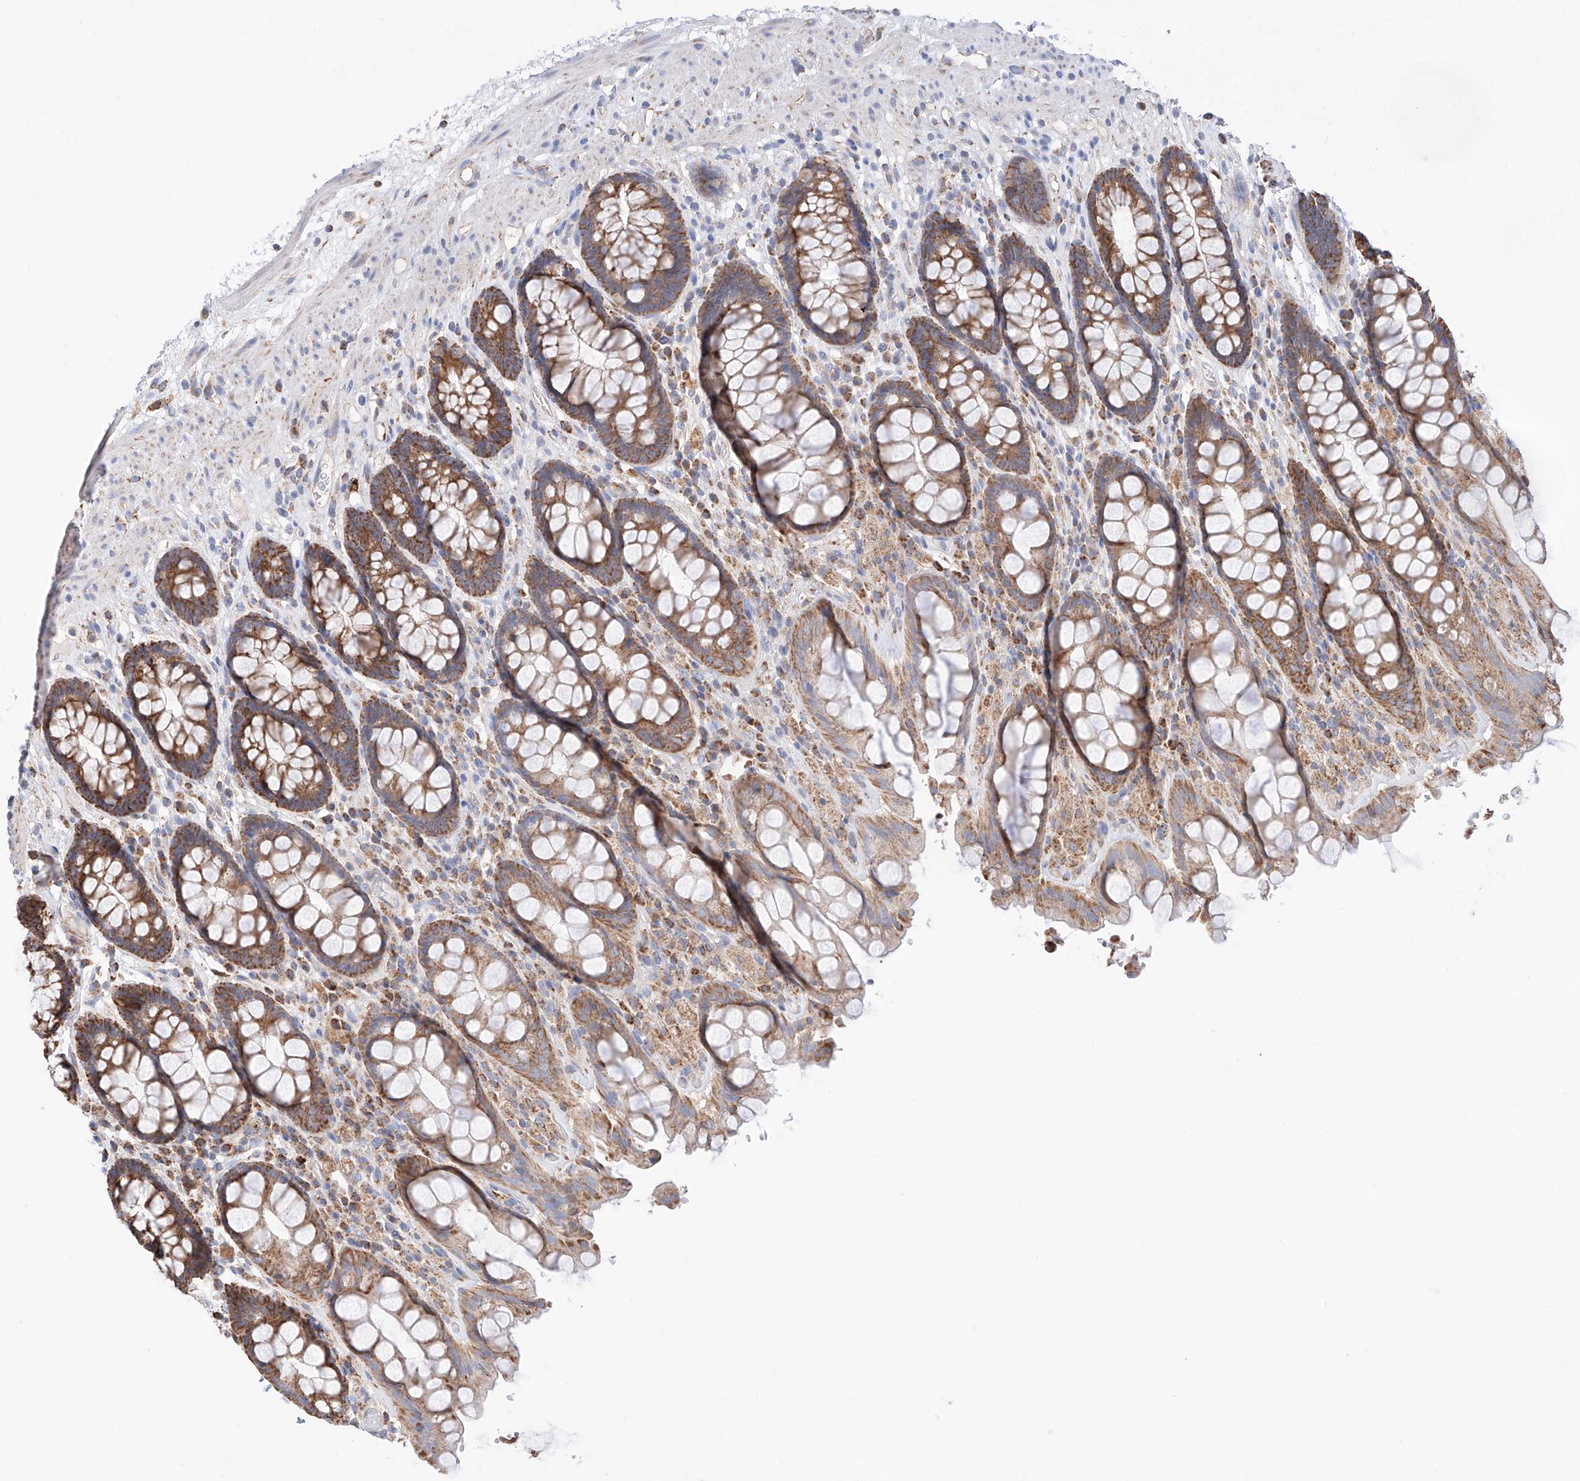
{"staining": {"intensity": "strong", "quantity": ">75%", "location": "cytoplasmic/membranous"}, "tissue": "rectum", "cell_type": "Glandular cells", "image_type": "normal", "snomed": [{"axis": "morphology", "description": "Normal tissue, NOS"}, {"axis": "topography", "description": "Rectum"}], "caption": "Protein staining of normal rectum exhibits strong cytoplasmic/membranous staining in approximately >75% of glandular cells. (DAB (3,3'-diaminobenzidine) IHC with brightfield microscopy, high magnification).", "gene": "KTI12", "patient": {"sex": "male", "age": 64}}